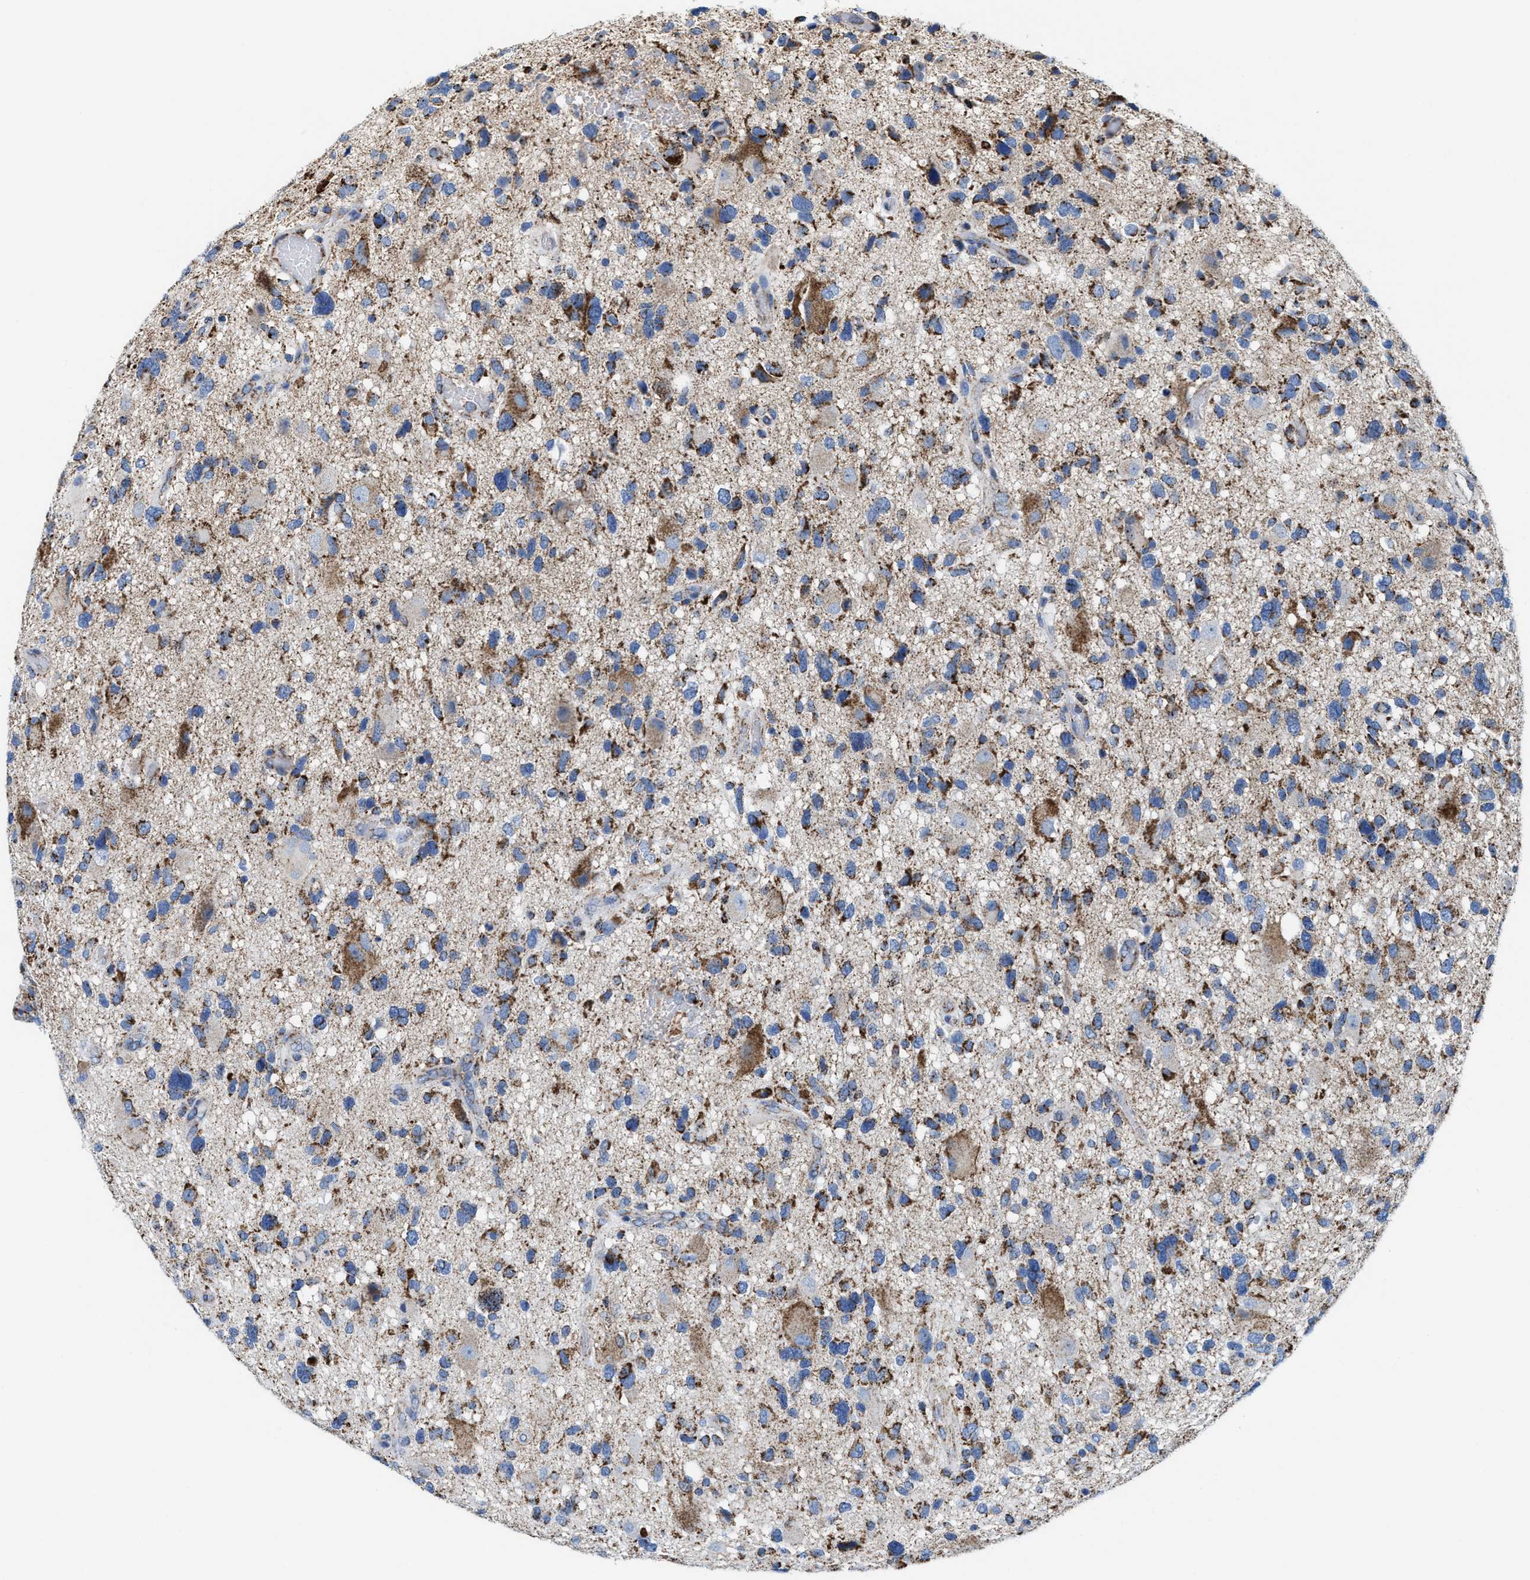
{"staining": {"intensity": "strong", "quantity": "25%-75%", "location": "cytoplasmic/membranous"}, "tissue": "glioma", "cell_type": "Tumor cells", "image_type": "cancer", "snomed": [{"axis": "morphology", "description": "Glioma, malignant, High grade"}, {"axis": "topography", "description": "Brain"}], "caption": "Strong cytoplasmic/membranous staining is identified in approximately 25%-75% of tumor cells in malignant glioma (high-grade). The staining is performed using DAB brown chromogen to label protein expression. The nuclei are counter-stained blue using hematoxylin.", "gene": "ALDH1B1", "patient": {"sex": "male", "age": 33}}